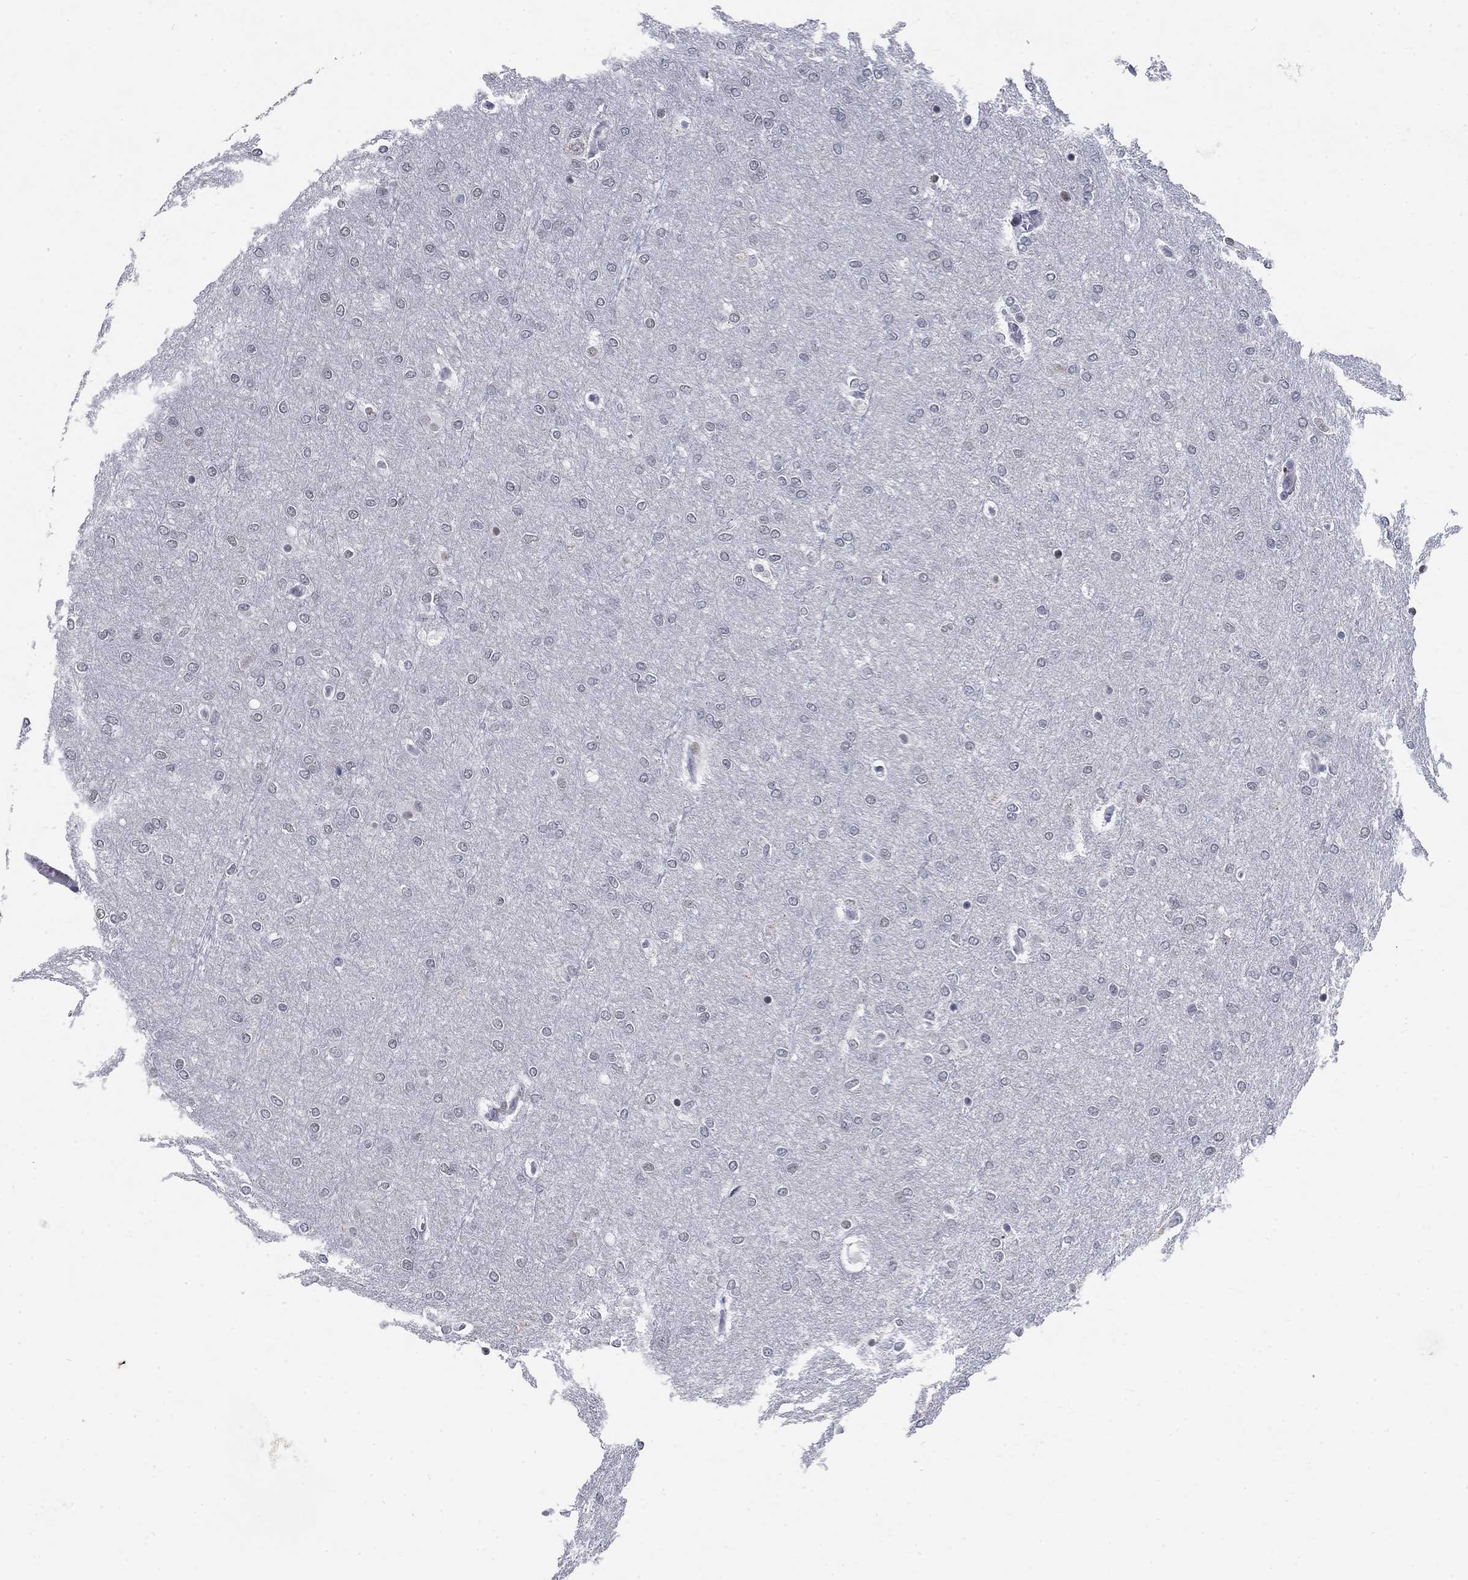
{"staining": {"intensity": "negative", "quantity": "none", "location": "none"}, "tissue": "glioma", "cell_type": "Tumor cells", "image_type": "cancer", "snomed": [{"axis": "morphology", "description": "Glioma, malignant, High grade"}, {"axis": "topography", "description": "Brain"}], "caption": "Tumor cells show no significant expression in malignant glioma (high-grade). (DAB immunohistochemistry (IHC) visualized using brightfield microscopy, high magnification).", "gene": "BHLHE22", "patient": {"sex": "female", "age": 61}}